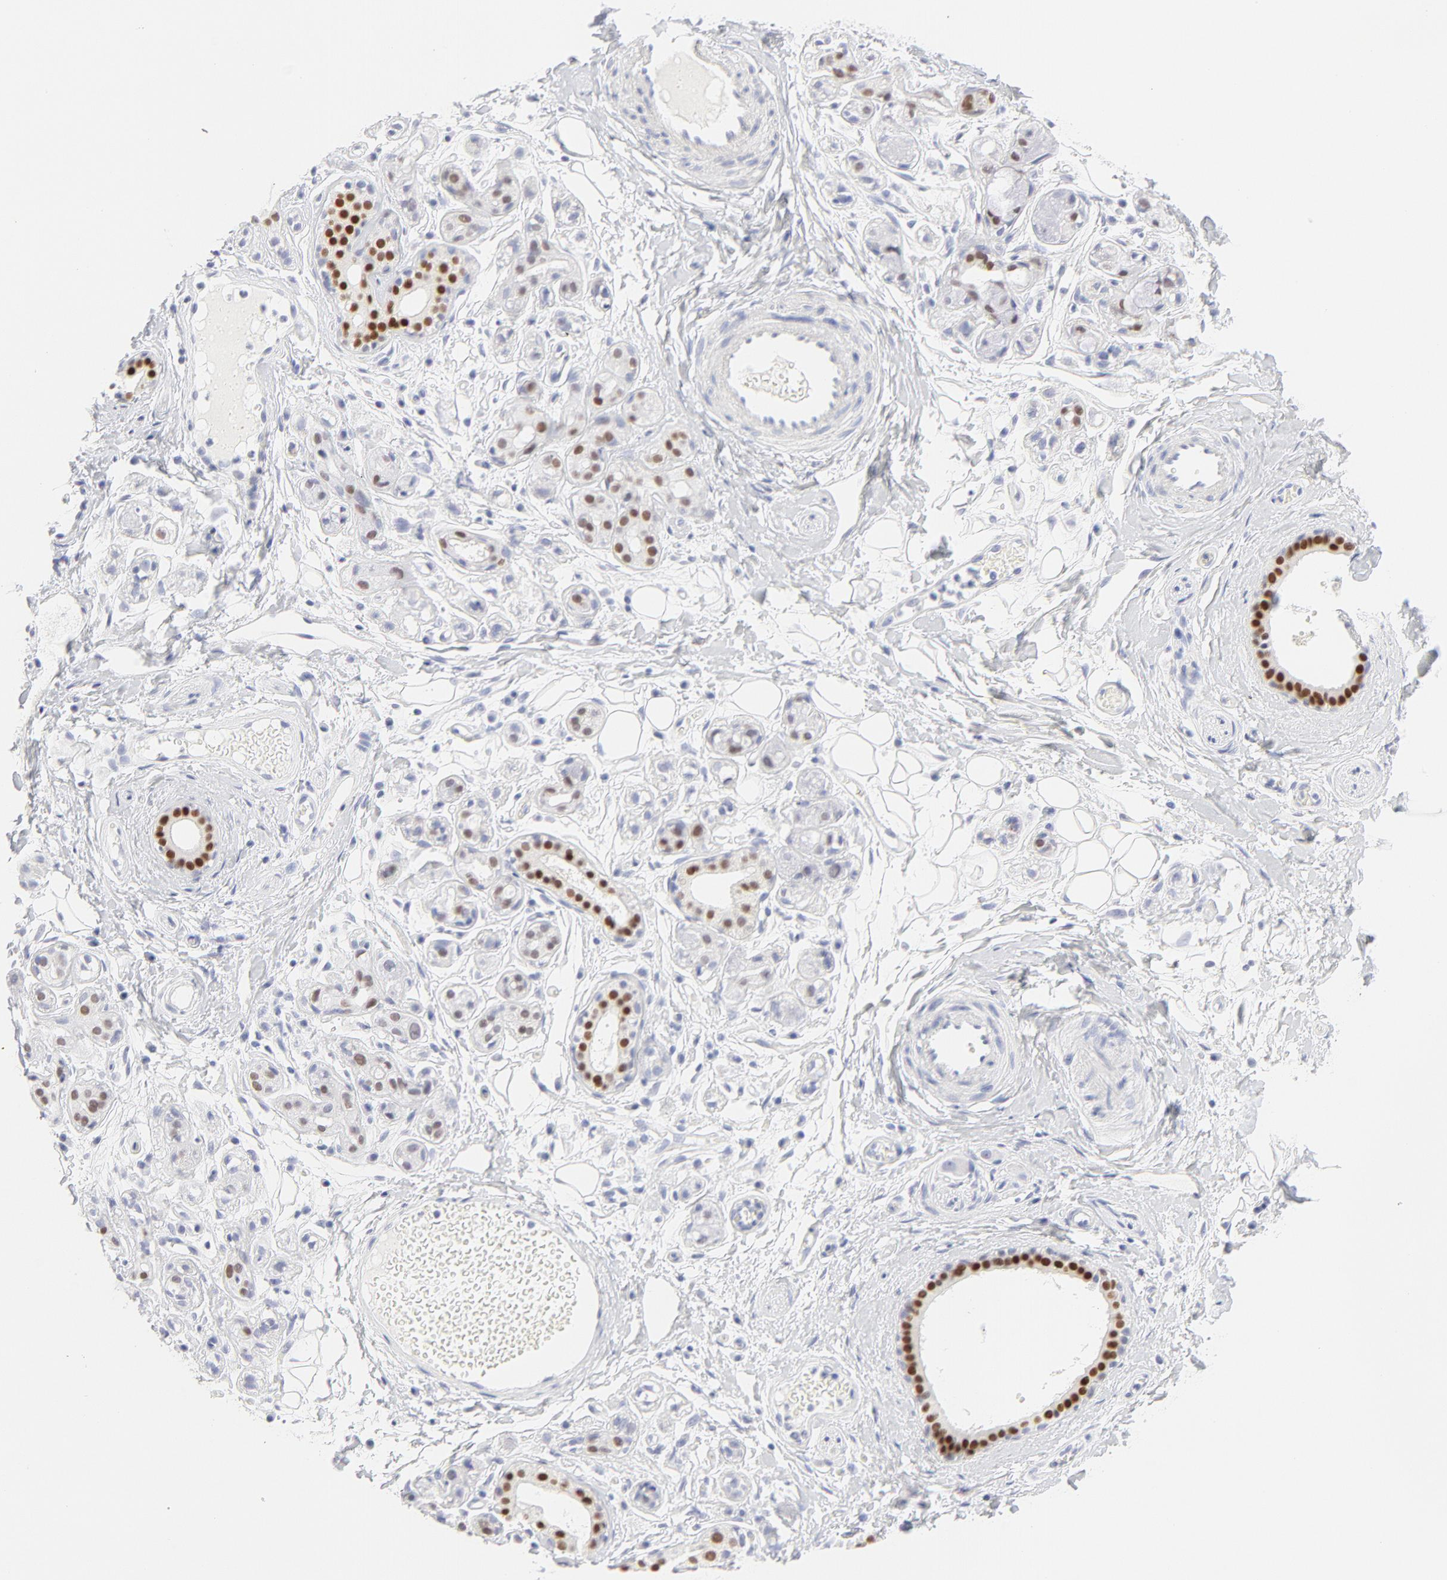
{"staining": {"intensity": "moderate", "quantity": "<25%", "location": "nuclear"}, "tissue": "salivary gland", "cell_type": "Glandular cells", "image_type": "normal", "snomed": [{"axis": "morphology", "description": "Normal tissue, NOS"}, {"axis": "topography", "description": "Salivary gland"}], "caption": "IHC of normal salivary gland displays low levels of moderate nuclear expression in approximately <25% of glandular cells.", "gene": "ELF3", "patient": {"sex": "male", "age": 54}}